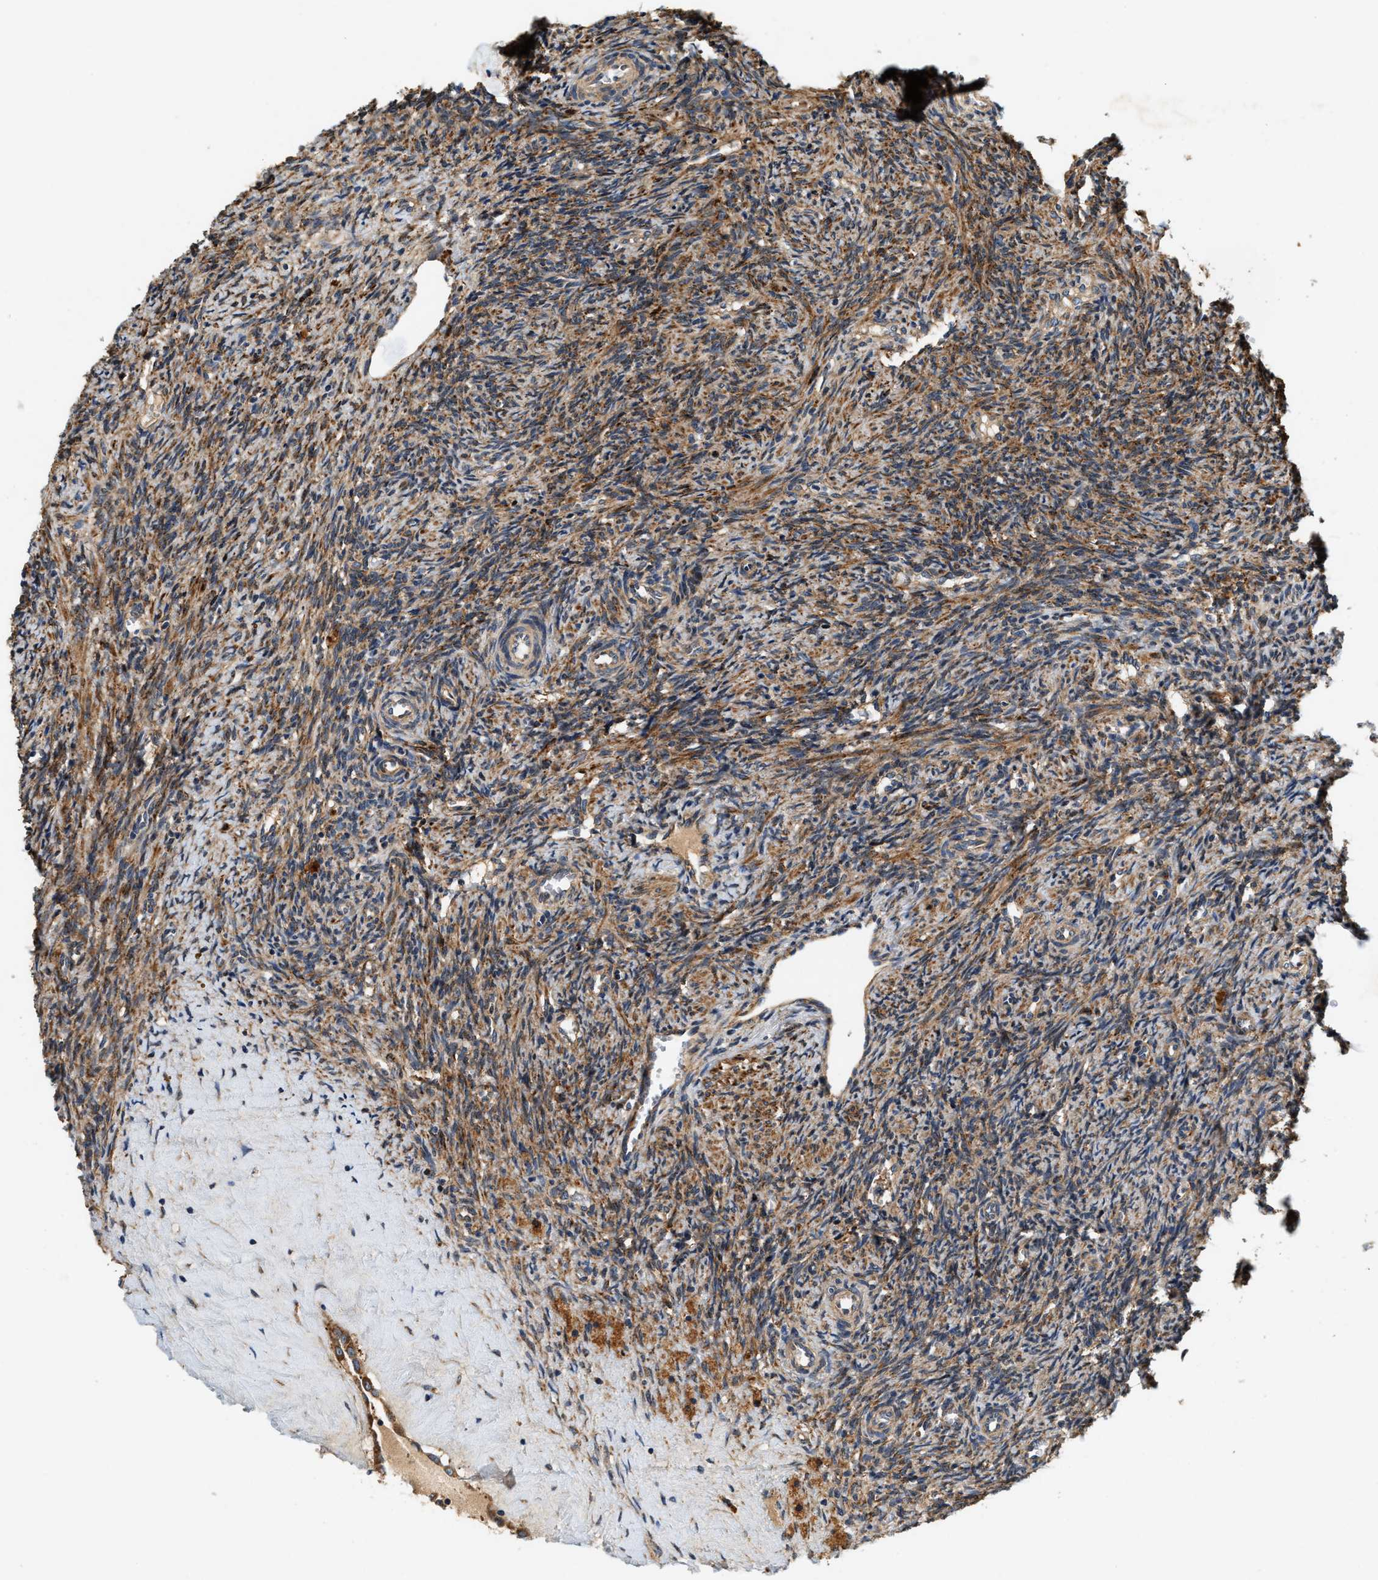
{"staining": {"intensity": "moderate", "quantity": ">75%", "location": "cytoplasmic/membranous"}, "tissue": "ovary", "cell_type": "Follicle cells", "image_type": "normal", "snomed": [{"axis": "morphology", "description": "Normal tissue, NOS"}, {"axis": "topography", "description": "Ovary"}], "caption": "High-power microscopy captured an immunohistochemistry (IHC) photomicrograph of unremarkable ovary, revealing moderate cytoplasmic/membranous staining in about >75% of follicle cells.", "gene": "DUSP10", "patient": {"sex": "female", "age": 41}}